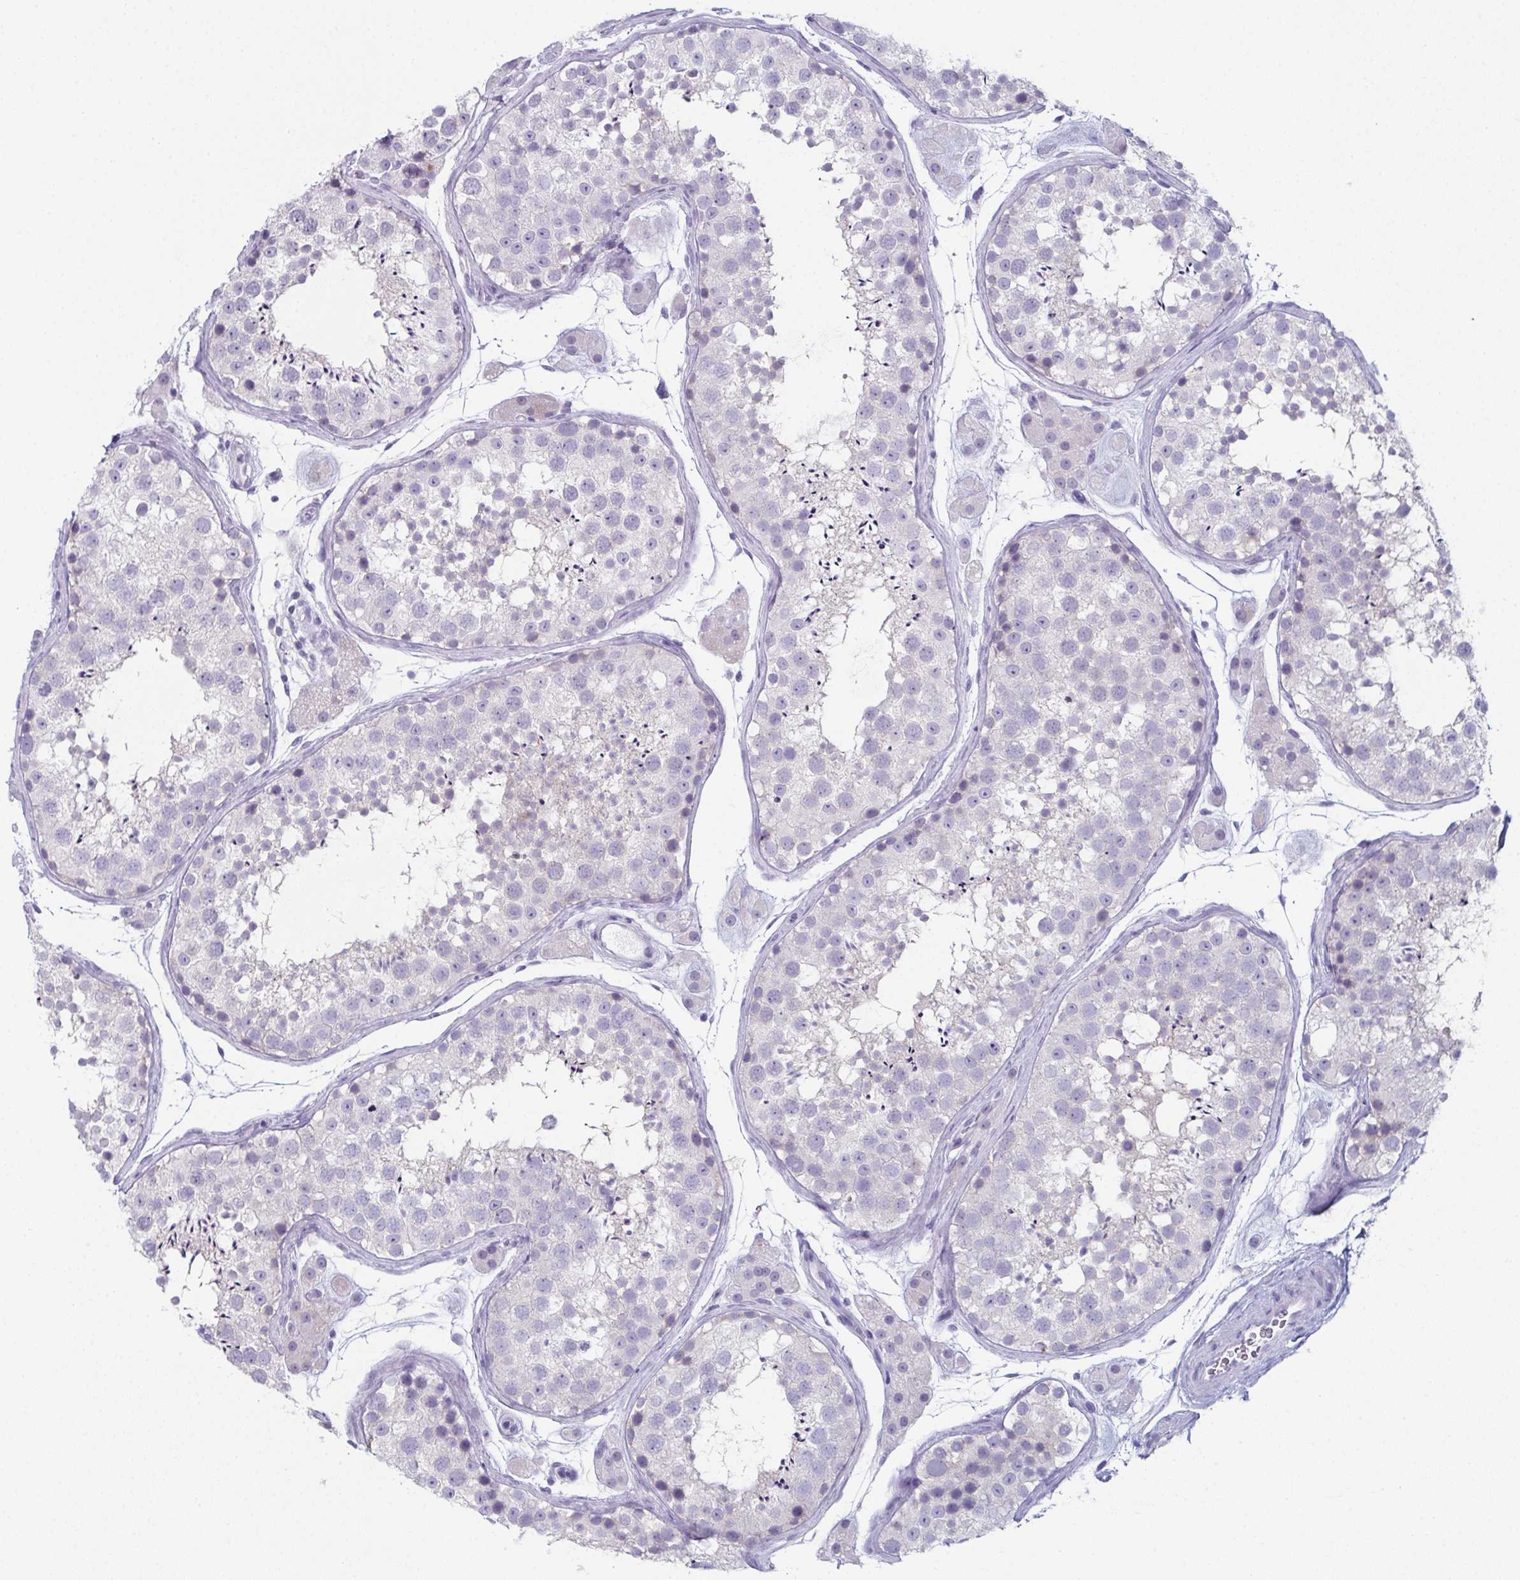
{"staining": {"intensity": "negative", "quantity": "none", "location": "none"}, "tissue": "testis", "cell_type": "Cells in seminiferous ducts", "image_type": "normal", "snomed": [{"axis": "morphology", "description": "Normal tissue, NOS"}, {"axis": "topography", "description": "Testis"}], "caption": "This is a photomicrograph of IHC staining of benign testis, which shows no staining in cells in seminiferous ducts. (Immunohistochemistry (ihc), brightfield microscopy, high magnification).", "gene": "ENKUR", "patient": {"sex": "male", "age": 41}}